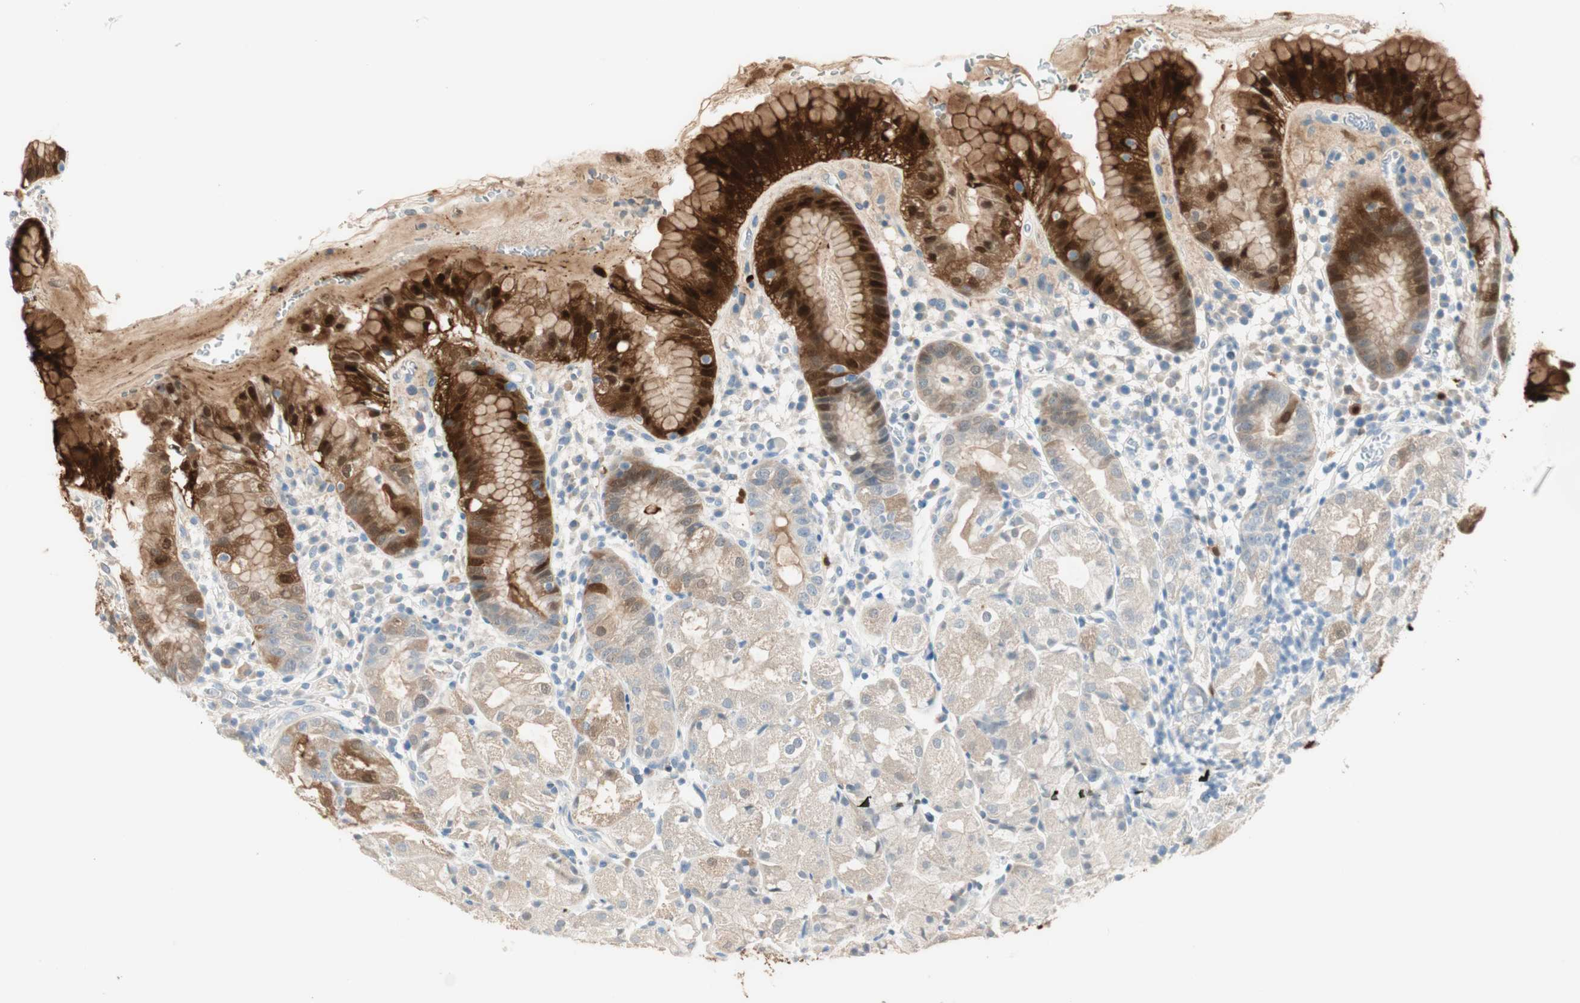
{"staining": {"intensity": "strong", "quantity": "25%-75%", "location": "cytoplasmic/membranous,nuclear"}, "tissue": "stomach", "cell_type": "Glandular cells", "image_type": "normal", "snomed": [{"axis": "morphology", "description": "Normal tissue, NOS"}, {"axis": "topography", "description": "Stomach"}, {"axis": "topography", "description": "Stomach, lower"}], "caption": "This photomicrograph shows immunohistochemistry (IHC) staining of normal stomach, with high strong cytoplasmic/membranous,nuclear positivity in approximately 25%-75% of glandular cells.", "gene": "HPGD", "patient": {"sex": "female", "age": 75}}